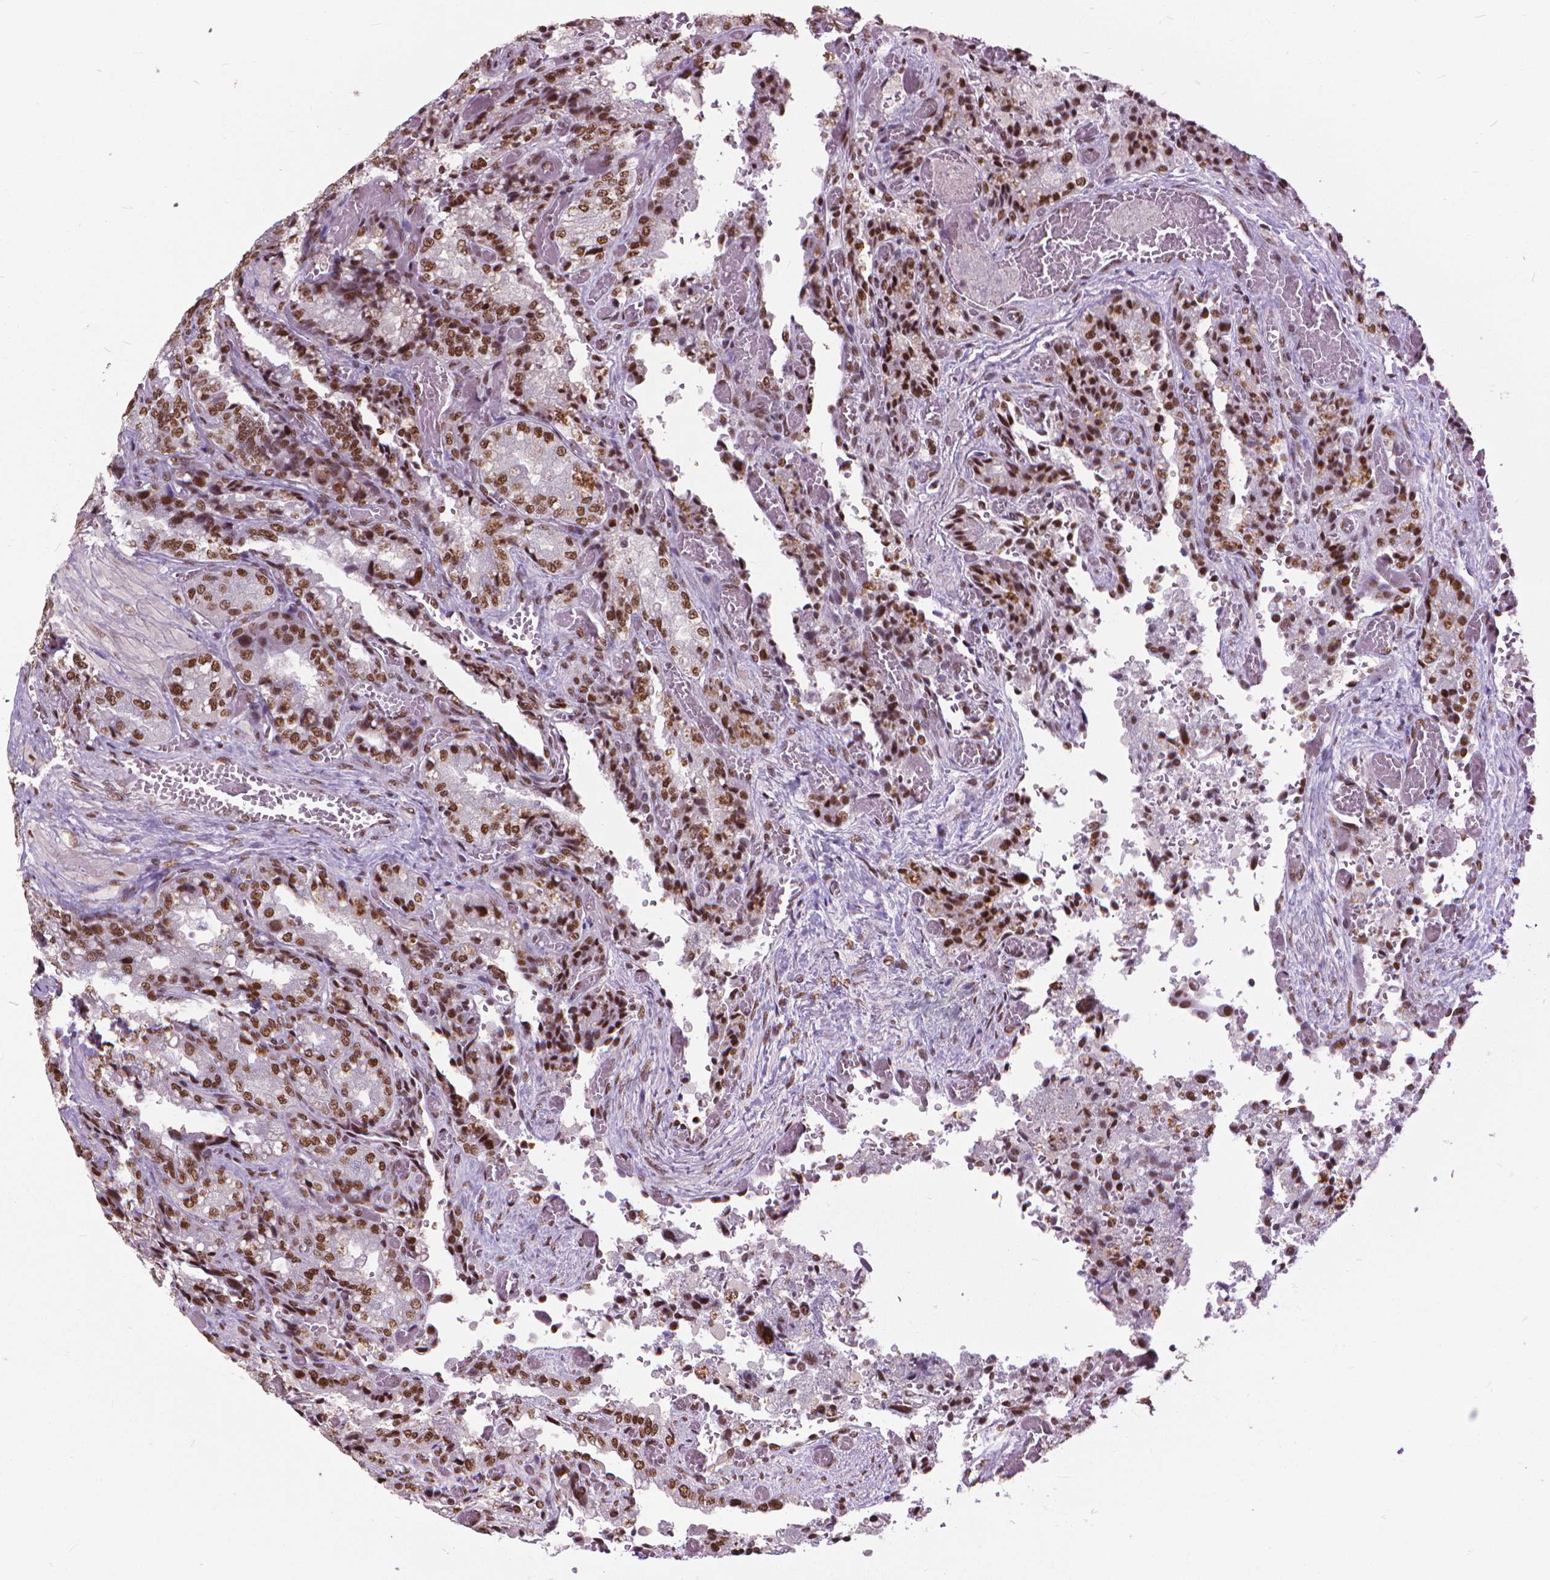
{"staining": {"intensity": "strong", "quantity": ">75%", "location": "nuclear"}, "tissue": "seminal vesicle", "cell_type": "Glandular cells", "image_type": "normal", "snomed": [{"axis": "morphology", "description": "Normal tissue, NOS"}, {"axis": "topography", "description": "Seminal veicle"}], "caption": "The image demonstrates immunohistochemical staining of normal seminal vesicle. There is strong nuclear staining is present in about >75% of glandular cells.", "gene": "AKAP8", "patient": {"sex": "male", "age": 57}}